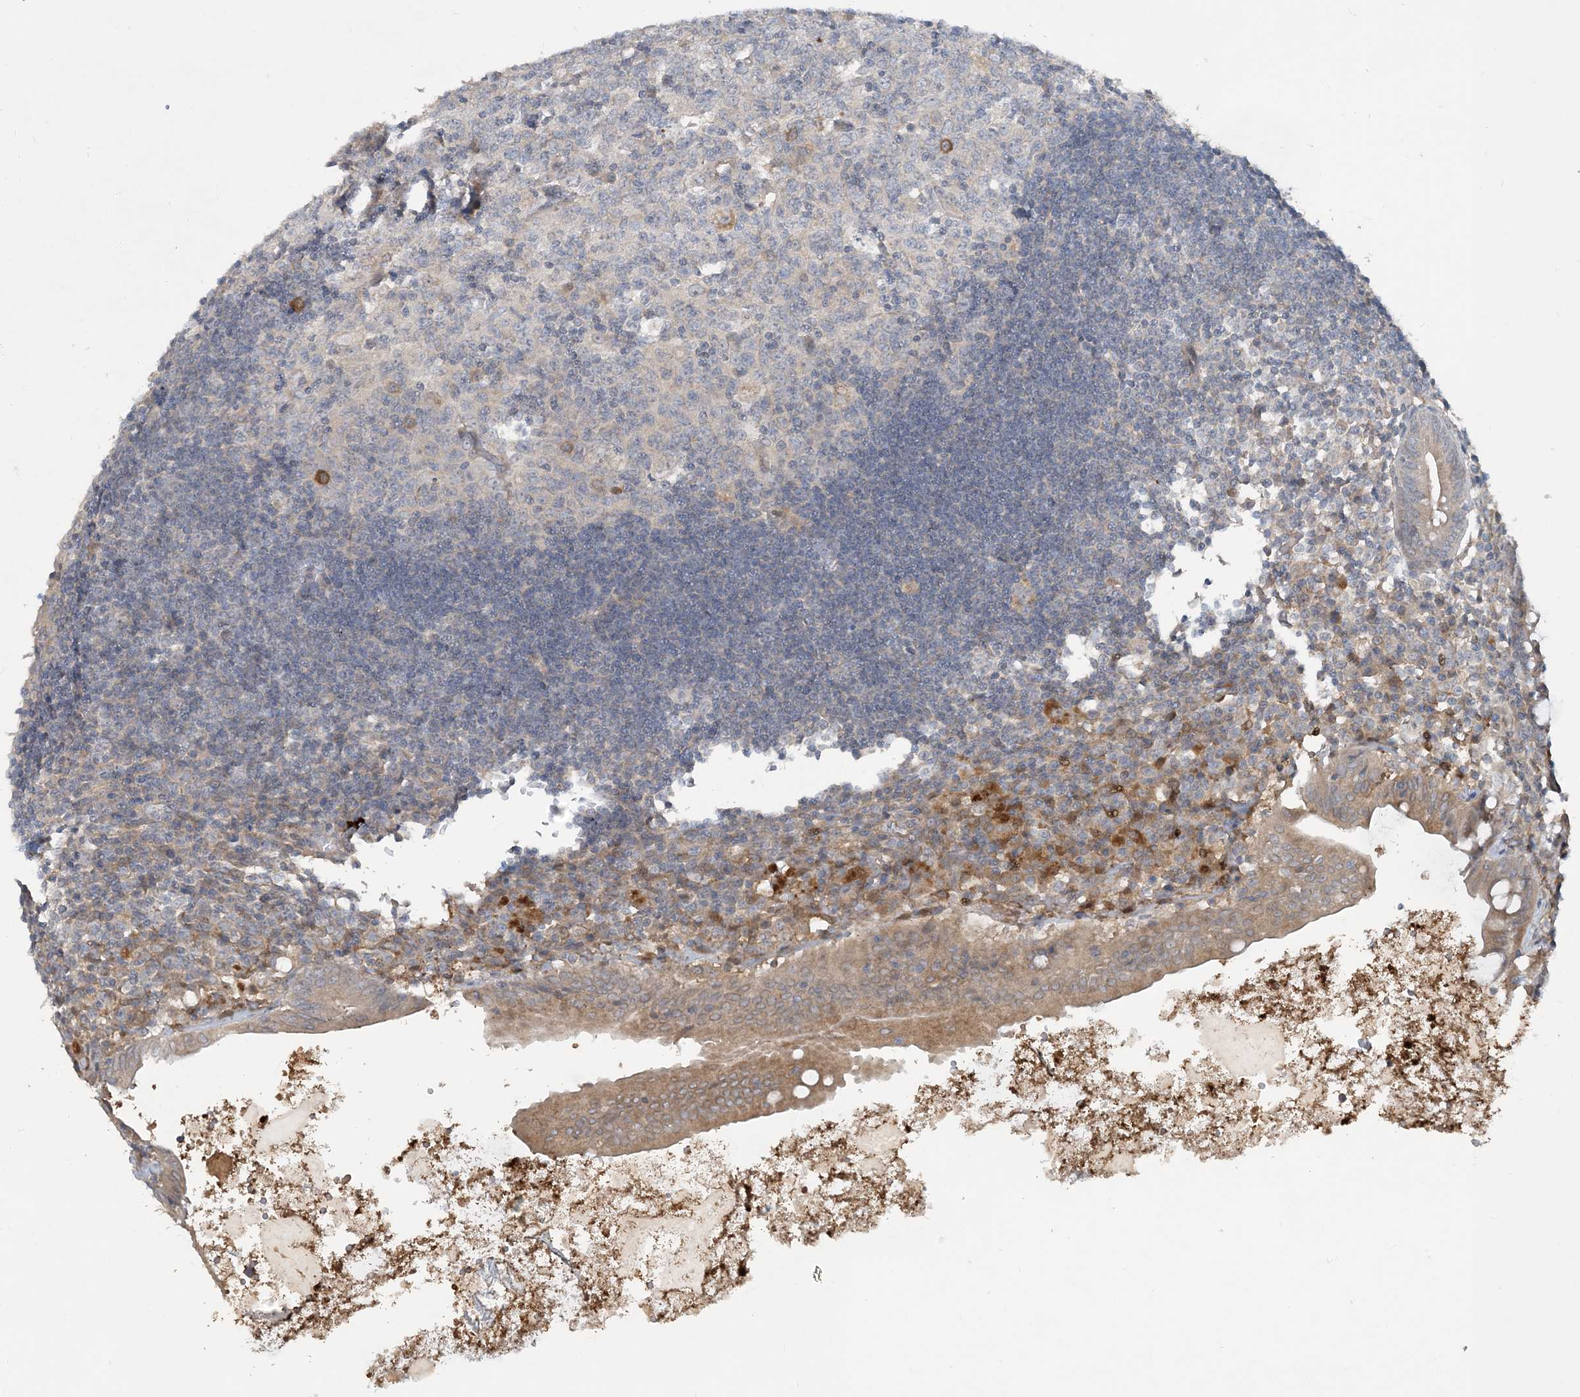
{"staining": {"intensity": "weak", "quantity": "25%-75%", "location": "cytoplasmic/membranous"}, "tissue": "appendix", "cell_type": "Glandular cells", "image_type": "normal", "snomed": [{"axis": "morphology", "description": "Normal tissue, NOS"}, {"axis": "topography", "description": "Appendix"}], "caption": "Immunohistochemical staining of benign appendix shows low levels of weak cytoplasmic/membranous staining in approximately 25%-75% of glandular cells. Using DAB (brown) and hematoxylin (blue) stains, captured at high magnification using brightfield microscopy.", "gene": "CDS1", "patient": {"sex": "female", "age": 54}}